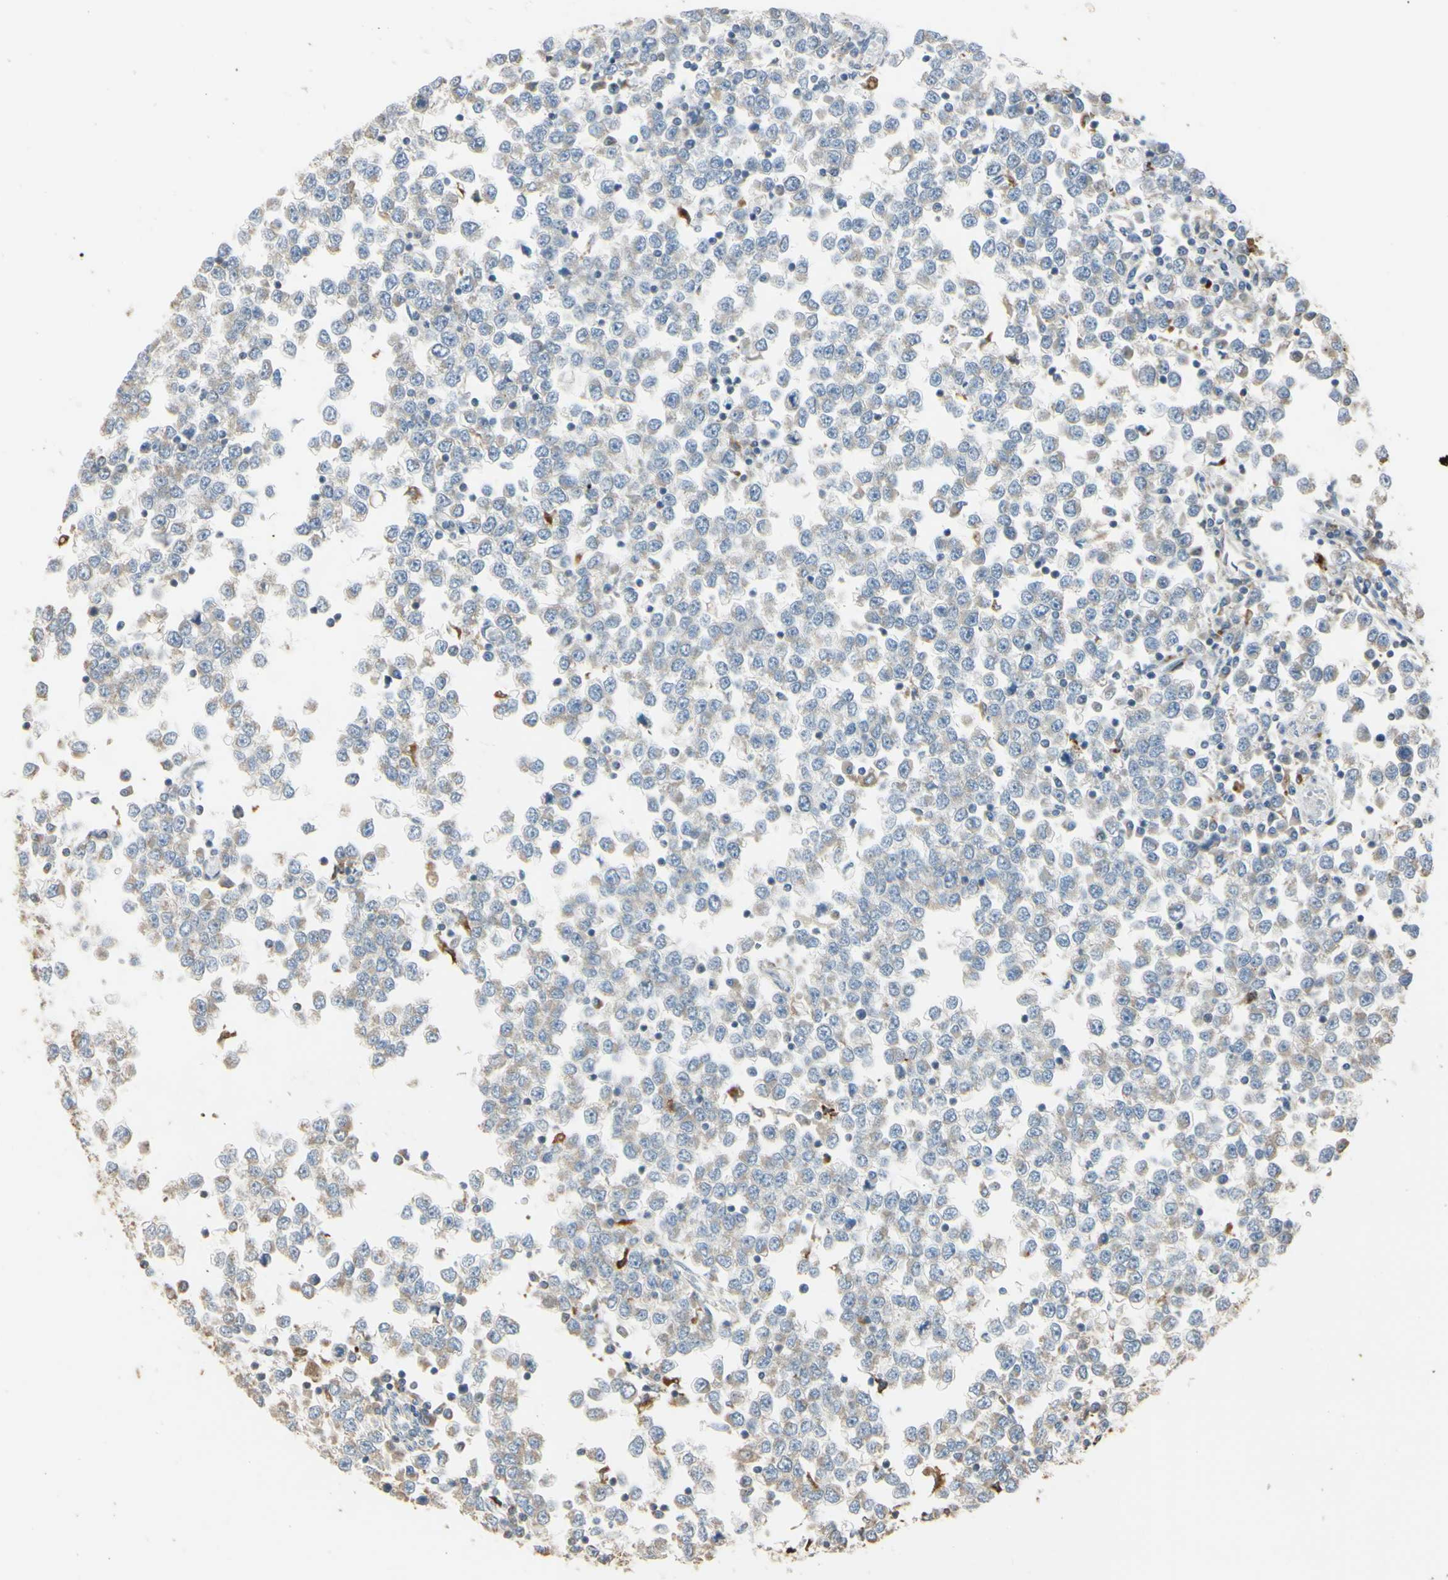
{"staining": {"intensity": "weak", "quantity": ">75%", "location": "cytoplasmic/membranous"}, "tissue": "testis cancer", "cell_type": "Tumor cells", "image_type": "cancer", "snomed": [{"axis": "morphology", "description": "Seminoma, NOS"}, {"axis": "topography", "description": "Testis"}], "caption": "Immunohistochemical staining of seminoma (testis) shows low levels of weak cytoplasmic/membranous protein staining in approximately >75% of tumor cells.", "gene": "ANGPTL1", "patient": {"sex": "male", "age": 65}}